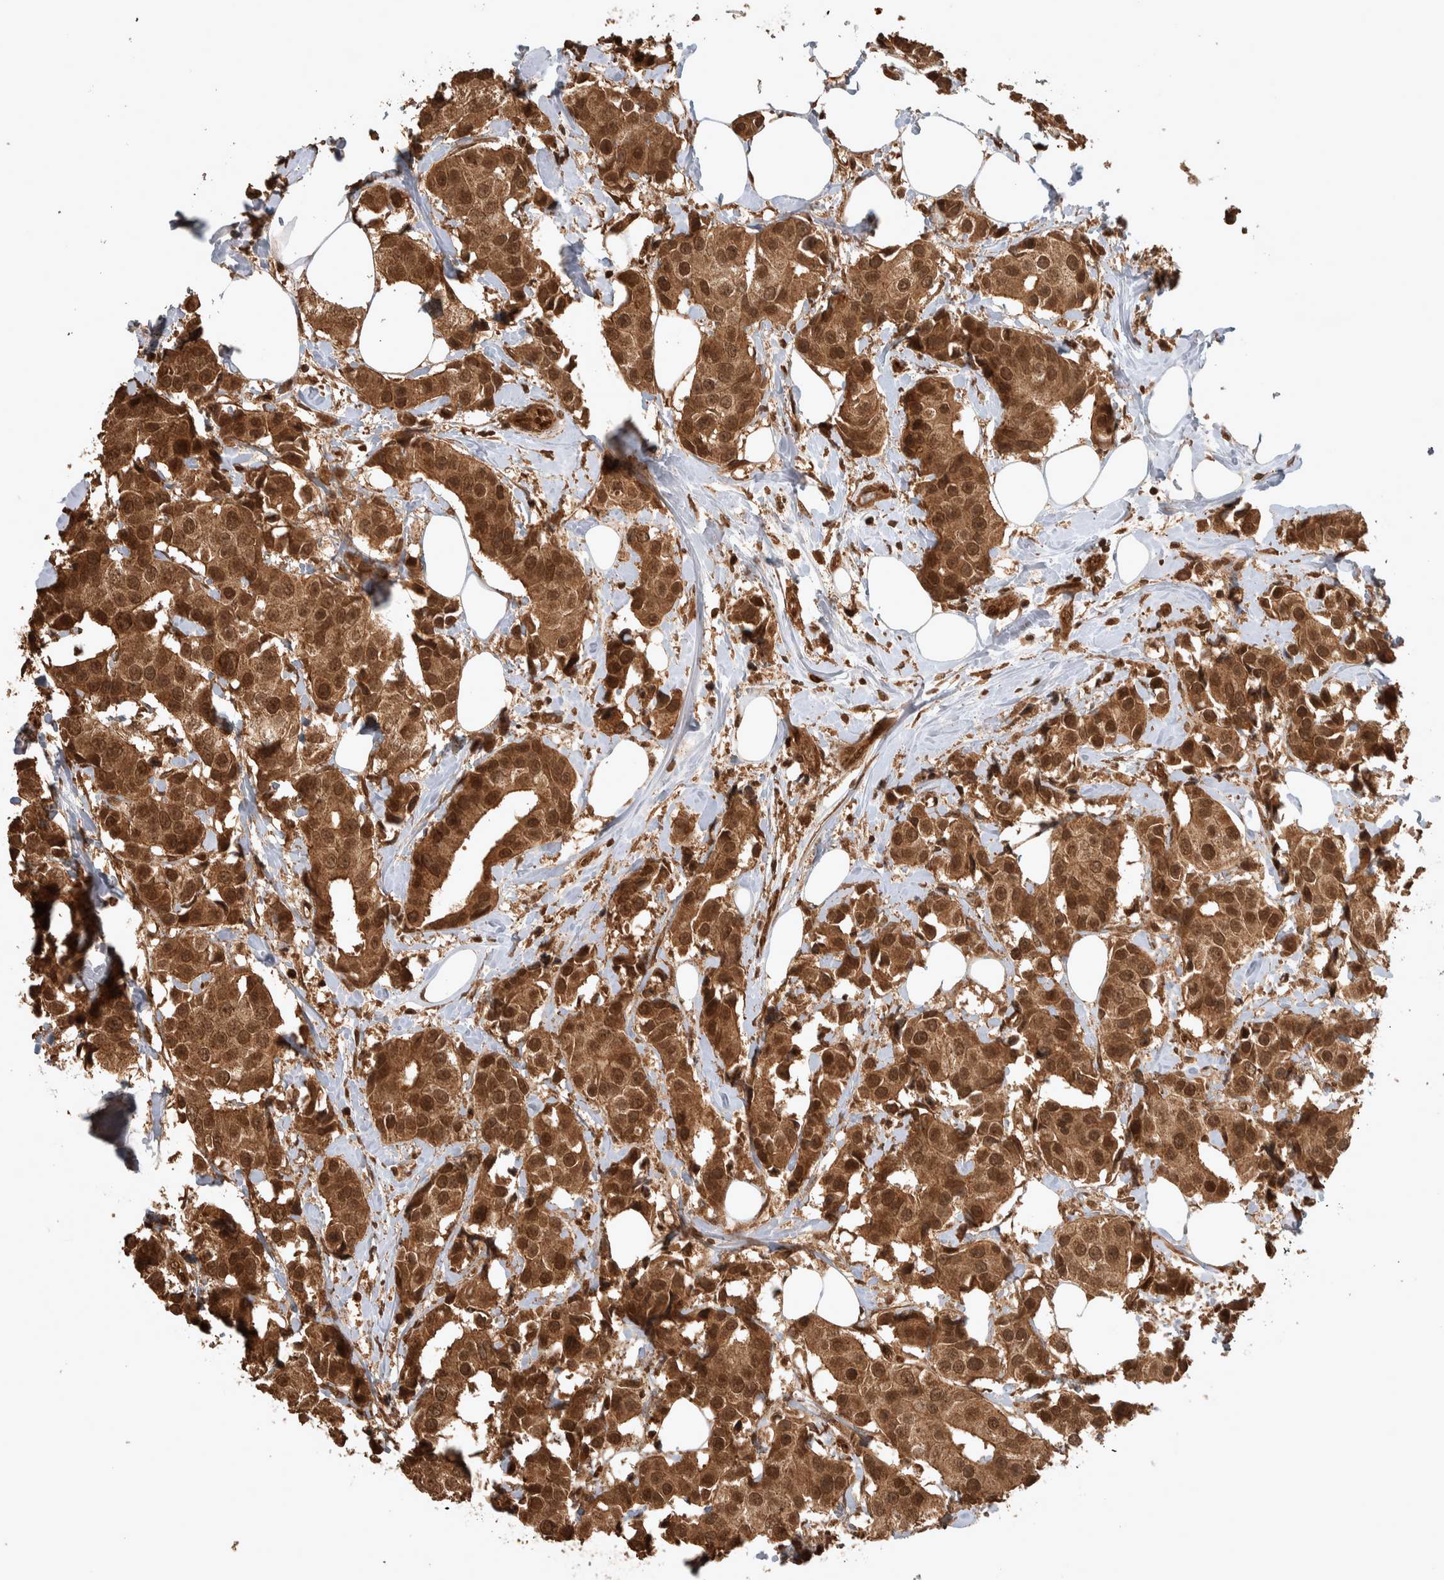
{"staining": {"intensity": "moderate", "quantity": ">75%", "location": "cytoplasmic/membranous,nuclear"}, "tissue": "breast cancer", "cell_type": "Tumor cells", "image_type": "cancer", "snomed": [{"axis": "morphology", "description": "Normal tissue, NOS"}, {"axis": "morphology", "description": "Duct carcinoma"}, {"axis": "topography", "description": "Breast"}], "caption": "Tumor cells show medium levels of moderate cytoplasmic/membranous and nuclear expression in about >75% of cells in breast cancer (invasive ductal carcinoma). The staining was performed using DAB (3,3'-diaminobenzidine) to visualize the protein expression in brown, while the nuclei were stained in blue with hematoxylin (Magnification: 20x).", "gene": "CNTROB", "patient": {"sex": "female", "age": 39}}